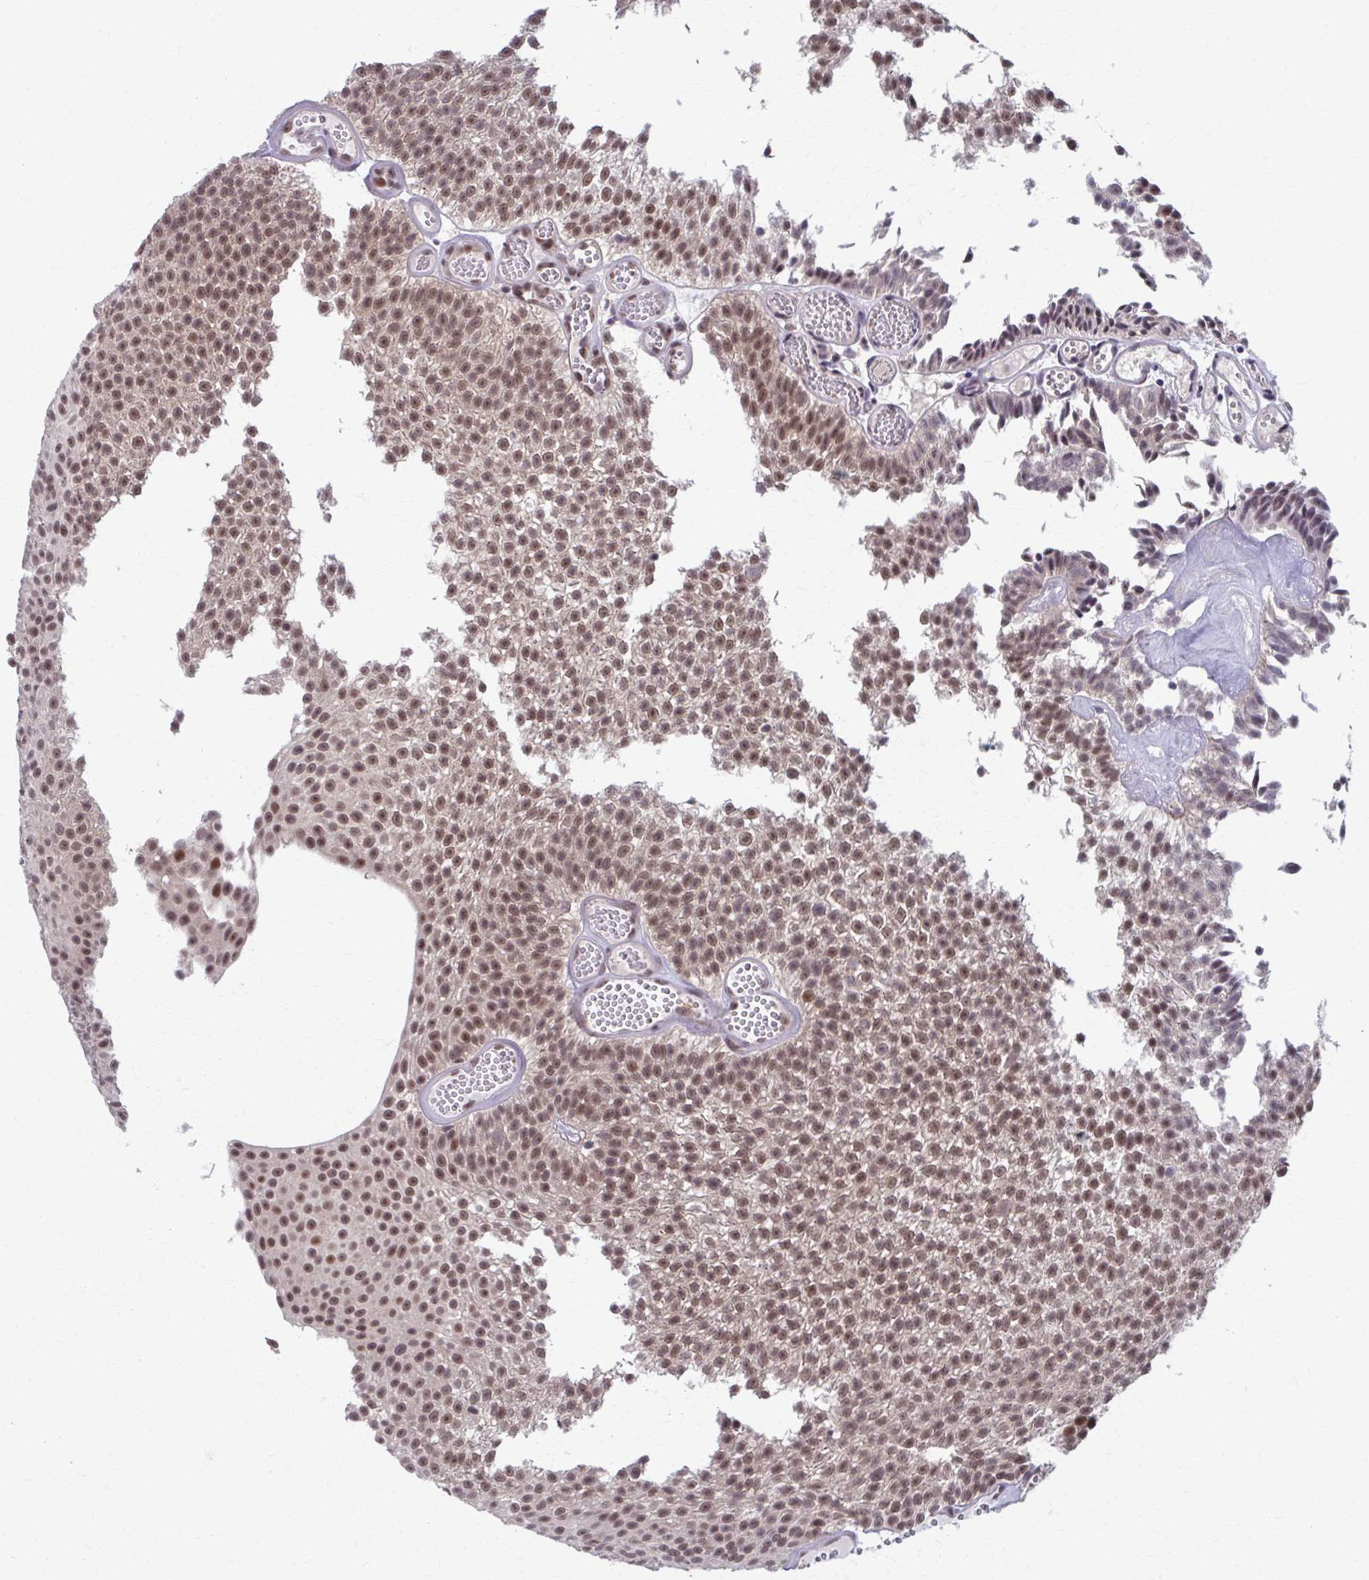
{"staining": {"intensity": "moderate", "quantity": ">75%", "location": "nuclear"}, "tissue": "urothelial cancer", "cell_type": "Tumor cells", "image_type": "cancer", "snomed": [{"axis": "morphology", "description": "Urothelial carcinoma, Low grade"}, {"axis": "topography", "description": "Urinary bladder"}], "caption": "High-power microscopy captured an immunohistochemistry micrograph of urothelial cancer, revealing moderate nuclear expression in about >75% of tumor cells. The staining was performed using DAB (3,3'-diaminobenzidine) to visualize the protein expression in brown, while the nuclei were stained in blue with hematoxylin (Magnification: 20x).", "gene": "SETBP1", "patient": {"sex": "male", "age": 82}}